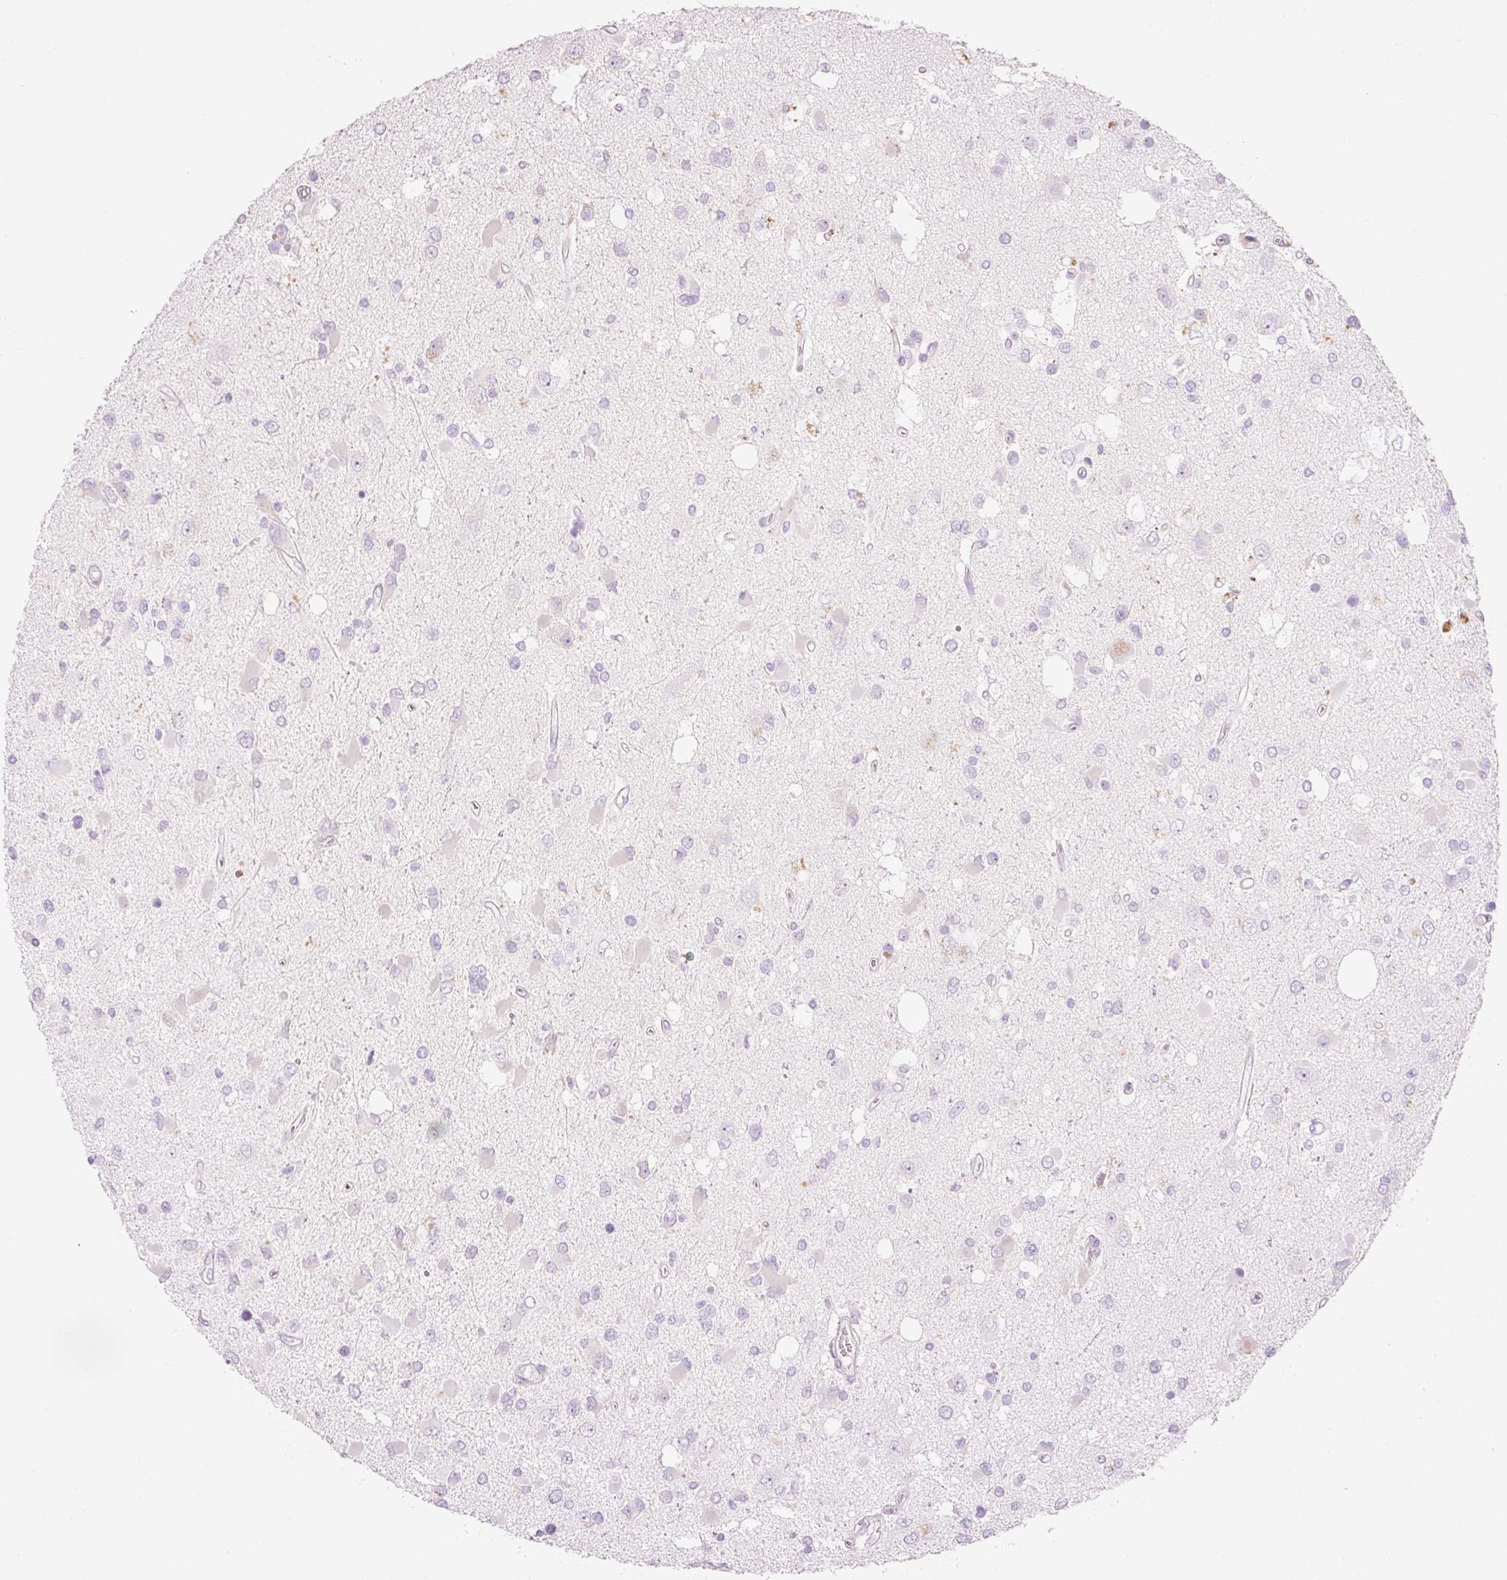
{"staining": {"intensity": "negative", "quantity": "none", "location": "none"}, "tissue": "glioma", "cell_type": "Tumor cells", "image_type": "cancer", "snomed": [{"axis": "morphology", "description": "Glioma, malignant, High grade"}, {"axis": "topography", "description": "Brain"}], "caption": "DAB immunohistochemical staining of human high-grade glioma (malignant) demonstrates no significant expression in tumor cells.", "gene": "MFAP4", "patient": {"sex": "male", "age": 53}}